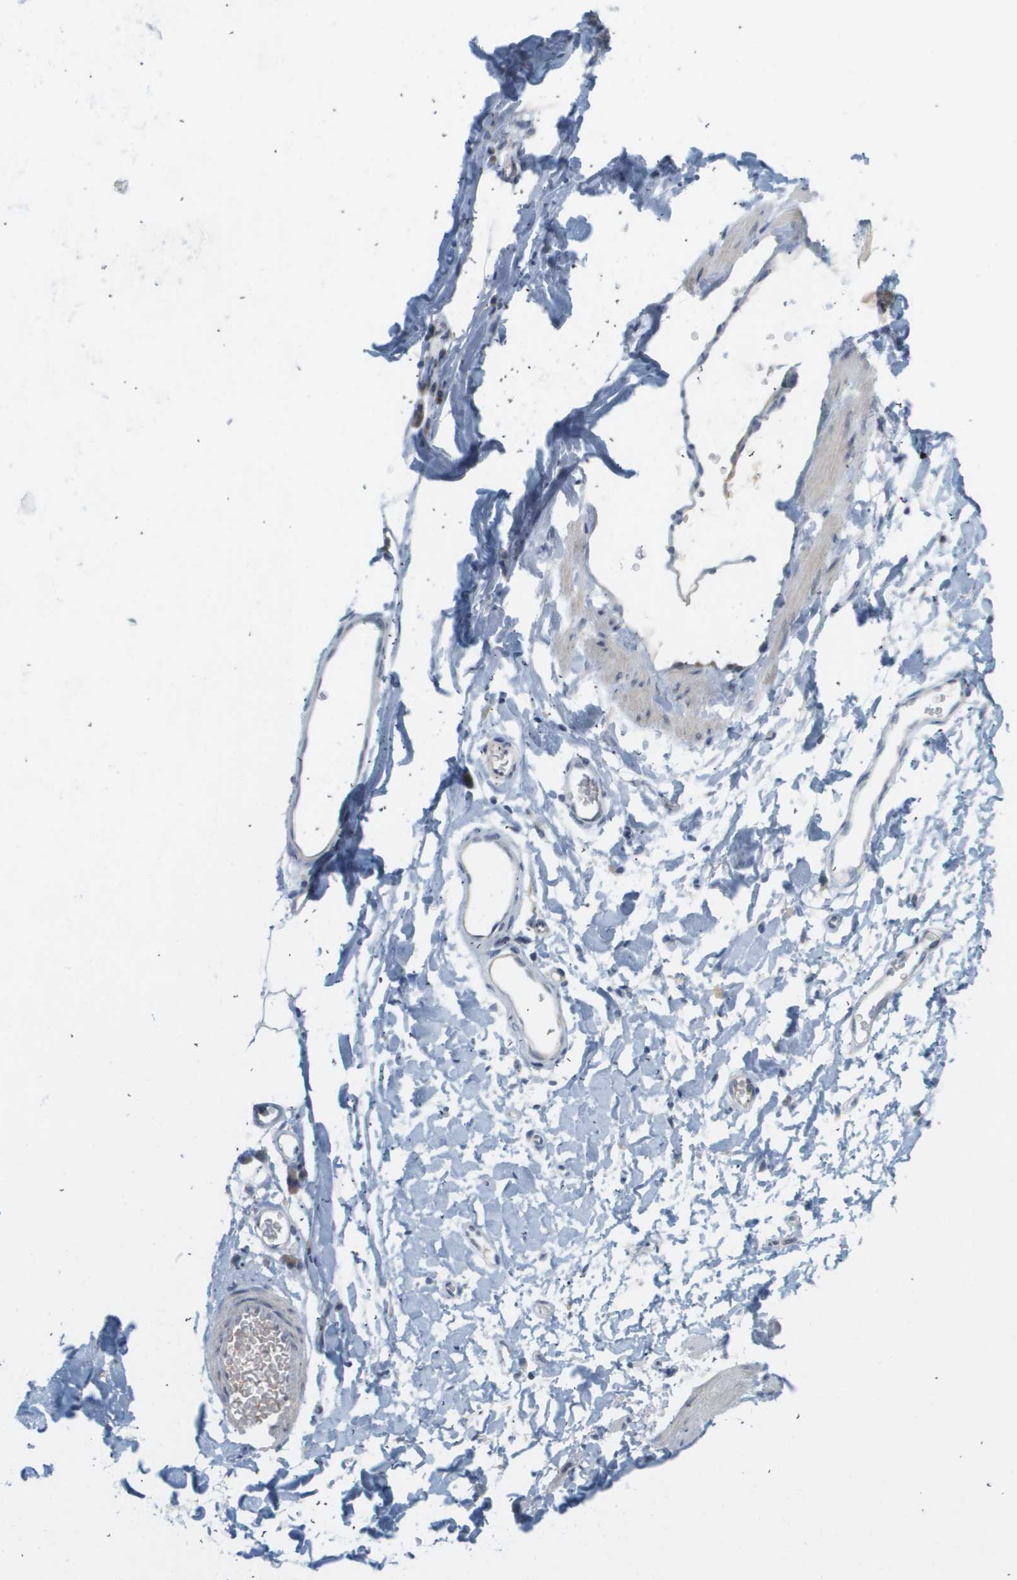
{"staining": {"intensity": "weak", "quantity": "25%-75%", "location": "cytoplasmic/membranous"}, "tissue": "adipose tissue", "cell_type": "Adipocytes", "image_type": "normal", "snomed": [{"axis": "morphology", "description": "Normal tissue, NOS"}, {"axis": "topography", "description": "Cartilage tissue"}, {"axis": "topography", "description": "Bronchus"}], "caption": "Weak cytoplasmic/membranous staining is present in approximately 25%-75% of adipocytes in benign adipose tissue. (brown staining indicates protein expression, while blue staining denotes nuclei).", "gene": "PROC", "patient": {"sex": "female", "age": 53}}